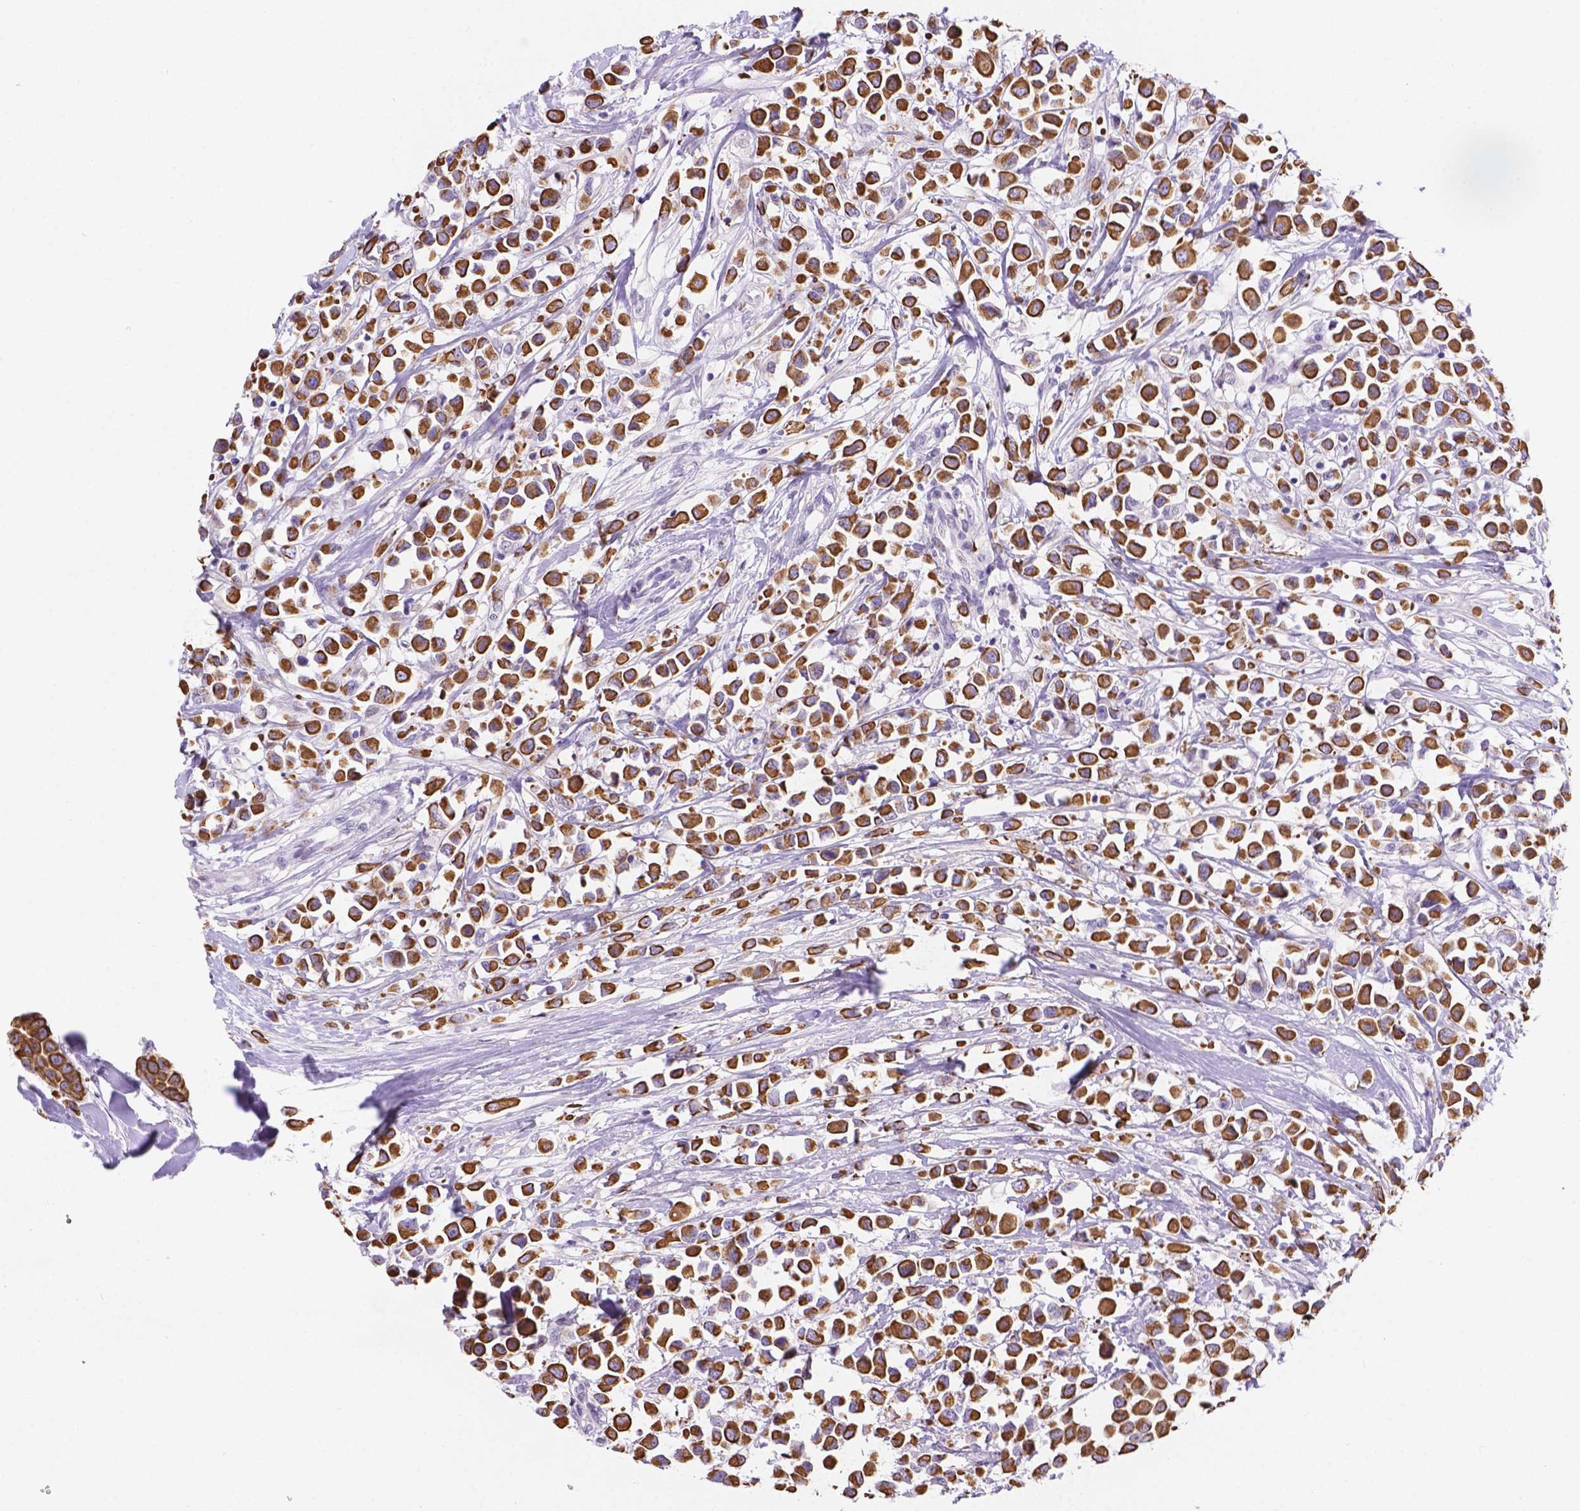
{"staining": {"intensity": "strong", "quantity": ">75%", "location": "cytoplasmic/membranous"}, "tissue": "breast cancer", "cell_type": "Tumor cells", "image_type": "cancer", "snomed": [{"axis": "morphology", "description": "Duct carcinoma"}, {"axis": "topography", "description": "Breast"}], "caption": "A high-resolution histopathology image shows immunohistochemistry staining of invasive ductal carcinoma (breast), which shows strong cytoplasmic/membranous expression in about >75% of tumor cells. (DAB IHC, brown staining for protein, blue staining for nuclei).", "gene": "DMWD", "patient": {"sex": "female", "age": 61}}